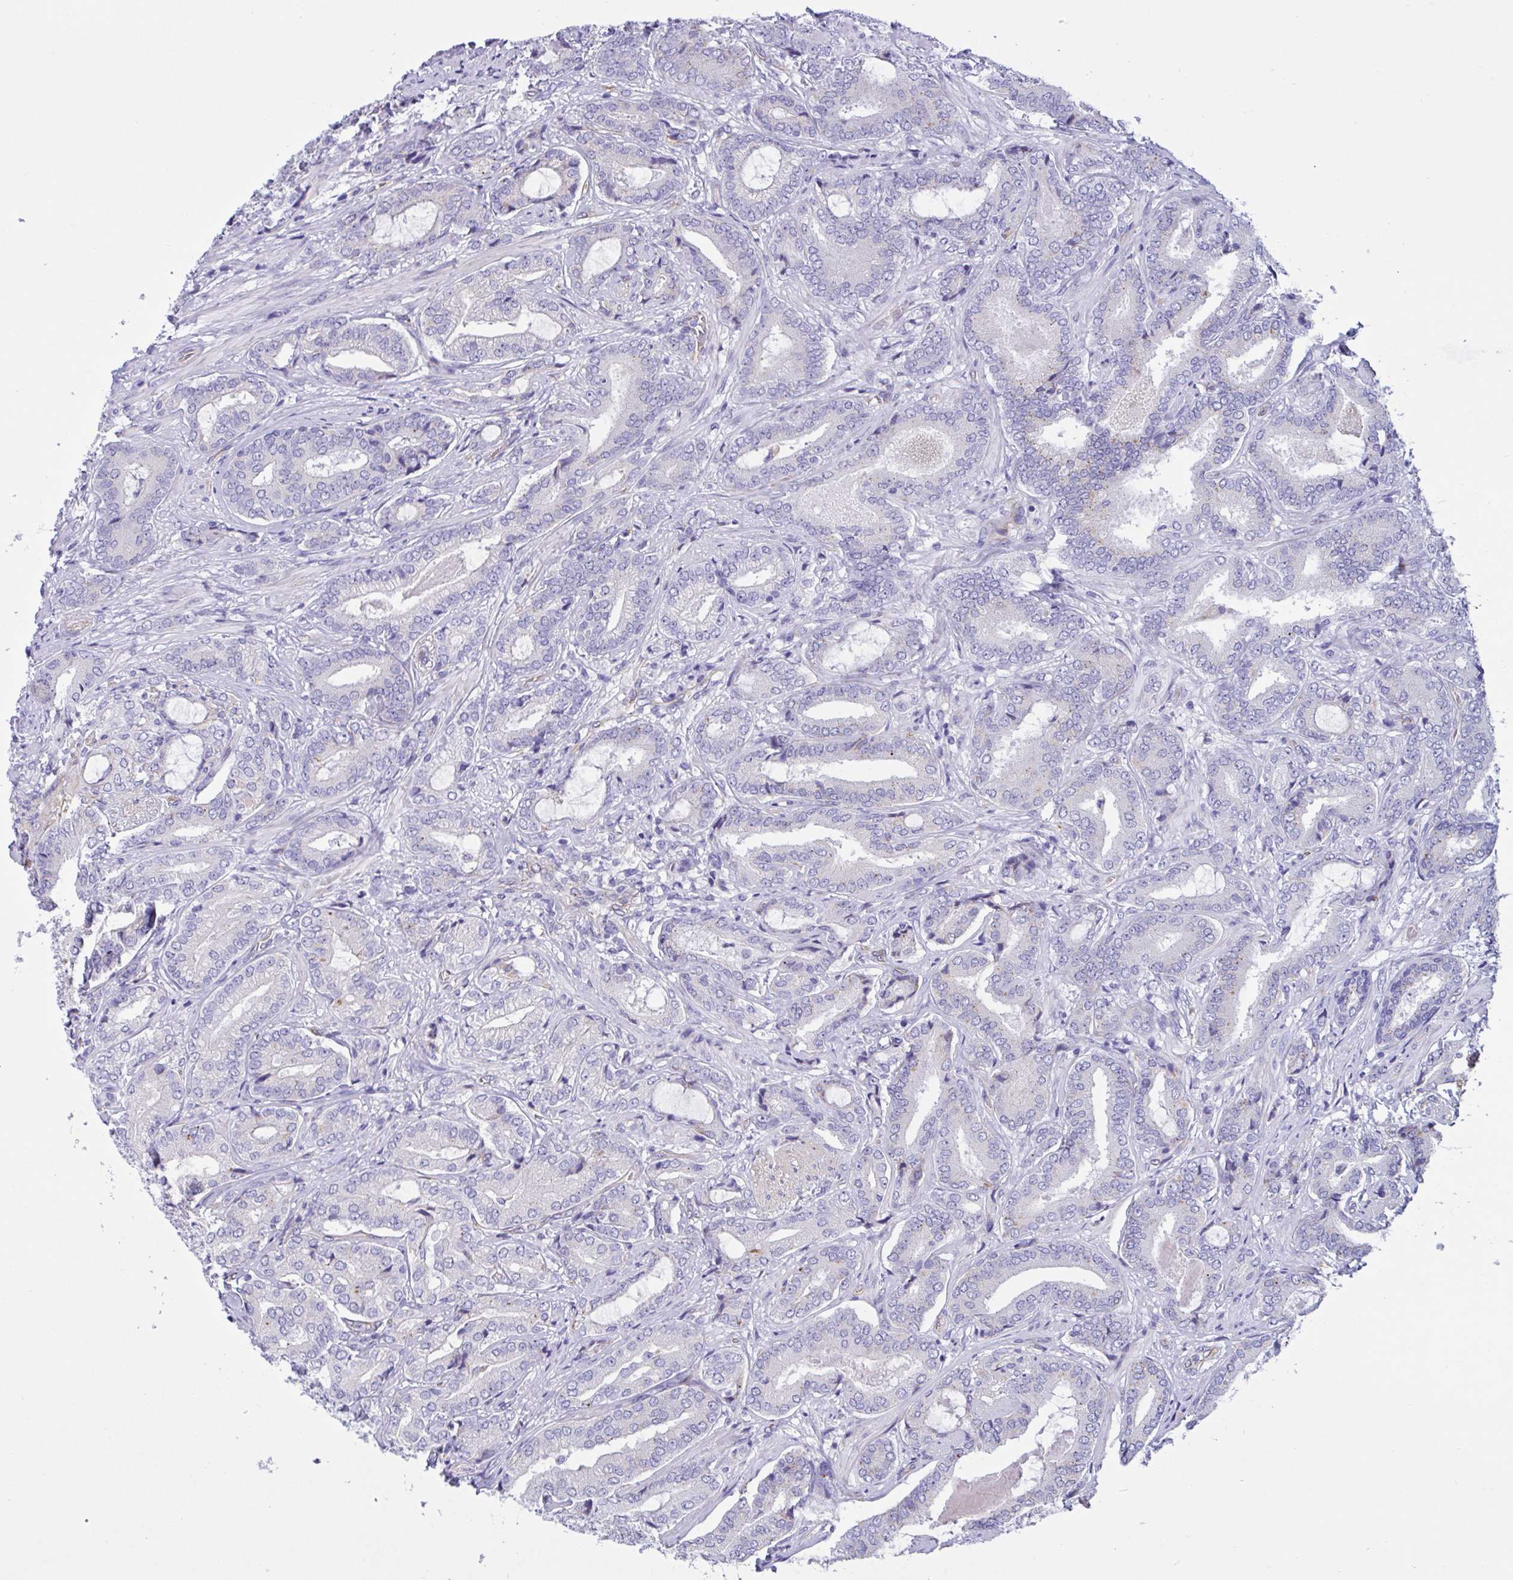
{"staining": {"intensity": "moderate", "quantity": "<25%", "location": "cytoplasmic/membranous"}, "tissue": "prostate cancer", "cell_type": "Tumor cells", "image_type": "cancer", "snomed": [{"axis": "morphology", "description": "Adenocarcinoma, High grade"}, {"axis": "topography", "description": "Prostate"}], "caption": "This micrograph displays IHC staining of prostate cancer, with low moderate cytoplasmic/membranous staining in approximately <25% of tumor cells.", "gene": "RPL22L1", "patient": {"sex": "male", "age": 62}}